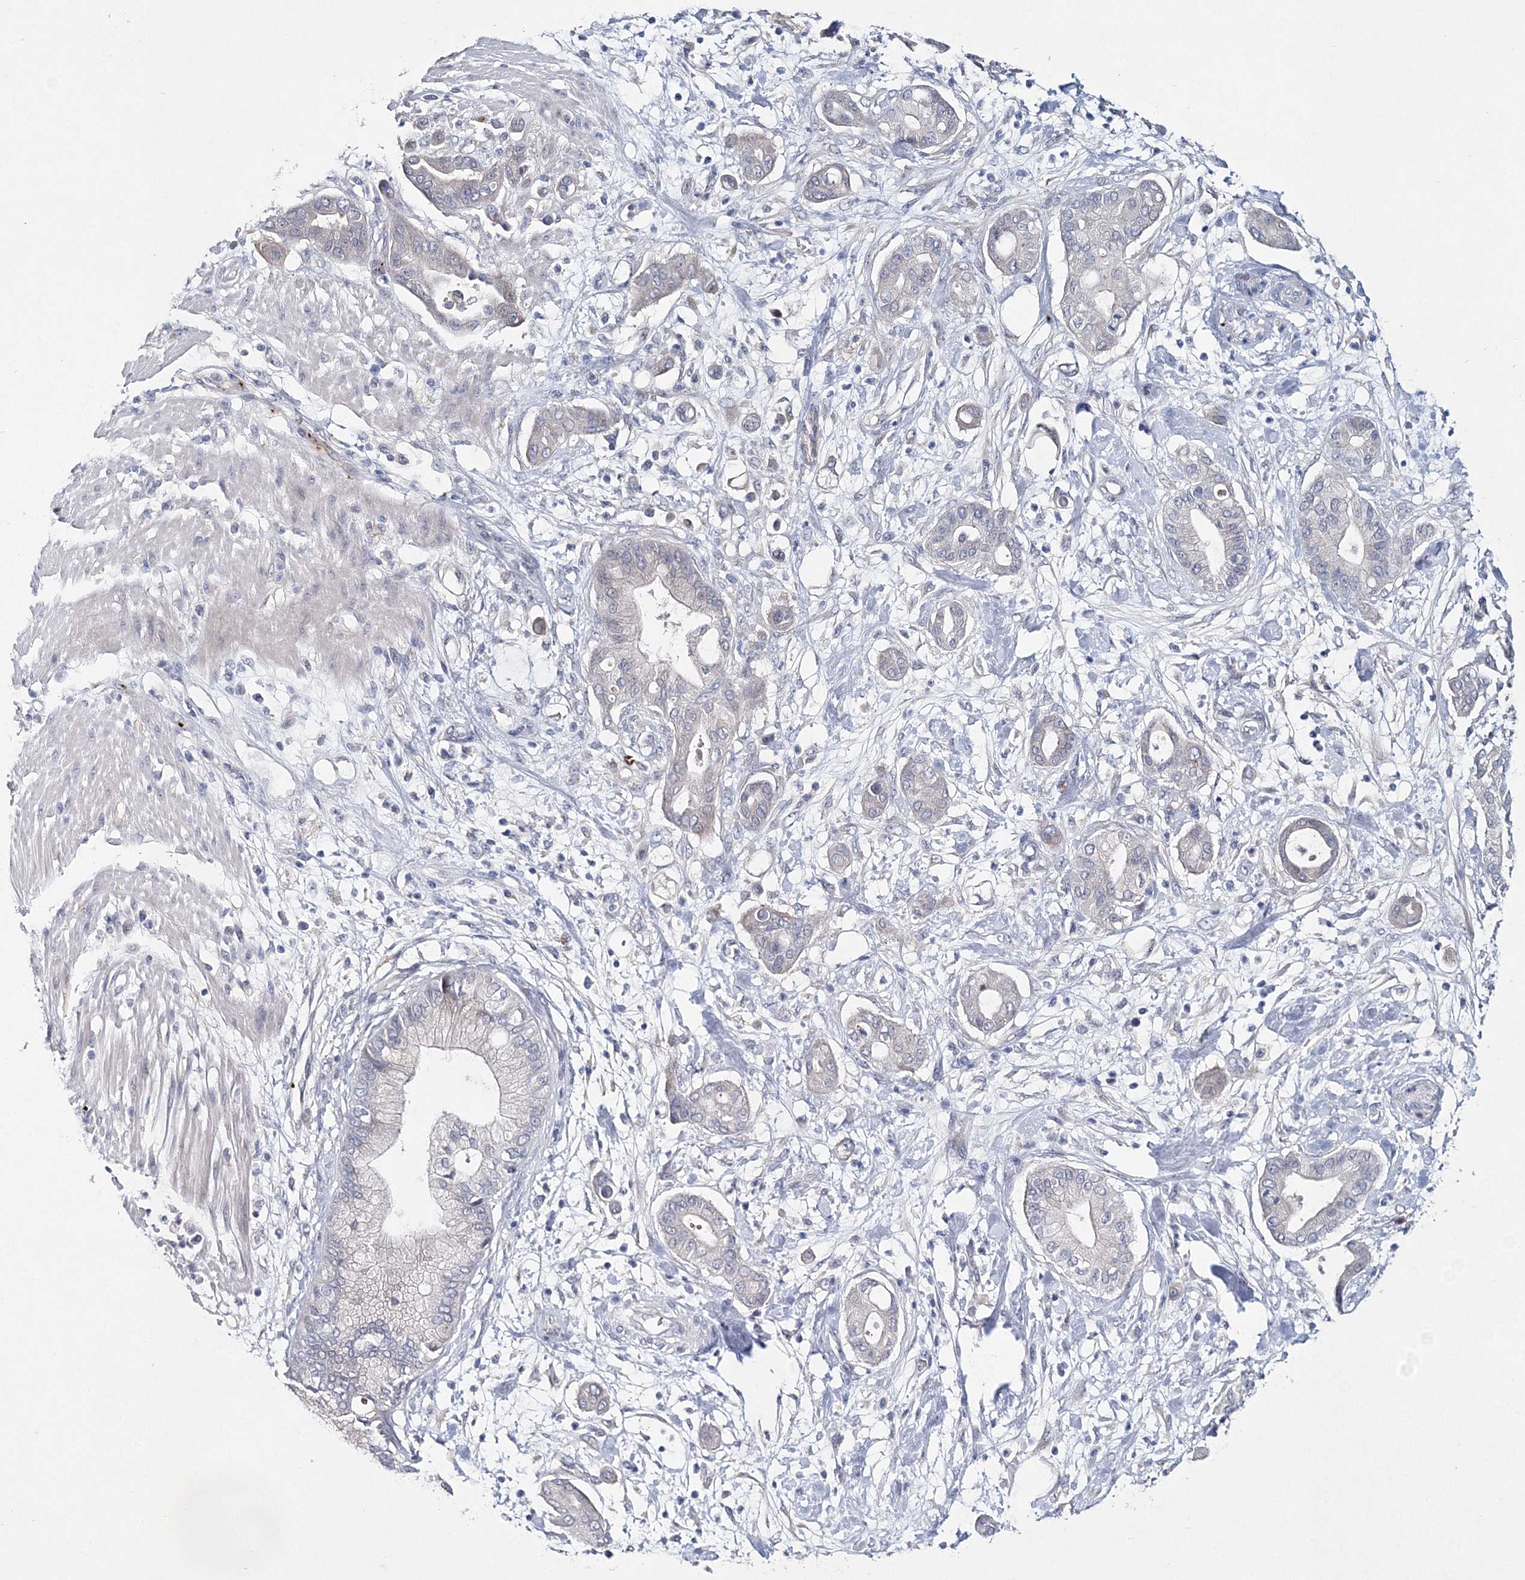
{"staining": {"intensity": "negative", "quantity": "none", "location": "none"}, "tissue": "pancreatic cancer", "cell_type": "Tumor cells", "image_type": "cancer", "snomed": [{"axis": "morphology", "description": "Adenocarcinoma, NOS"}, {"axis": "morphology", "description": "Adenocarcinoma, metastatic, NOS"}, {"axis": "topography", "description": "Lymph node"}, {"axis": "topography", "description": "Pancreas"}, {"axis": "topography", "description": "Duodenum"}], "caption": "Immunohistochemistry (IHC) micrograph of human pancreatic metastatic adenocarcinoma stained for a protein (brown), which reveals no positivity in tumor cells. (Immunohistochemistry, brightfield microscopy, high magnification).", "gene": "MYOZ2", "patient": {"sex": "female", "age": 64}}